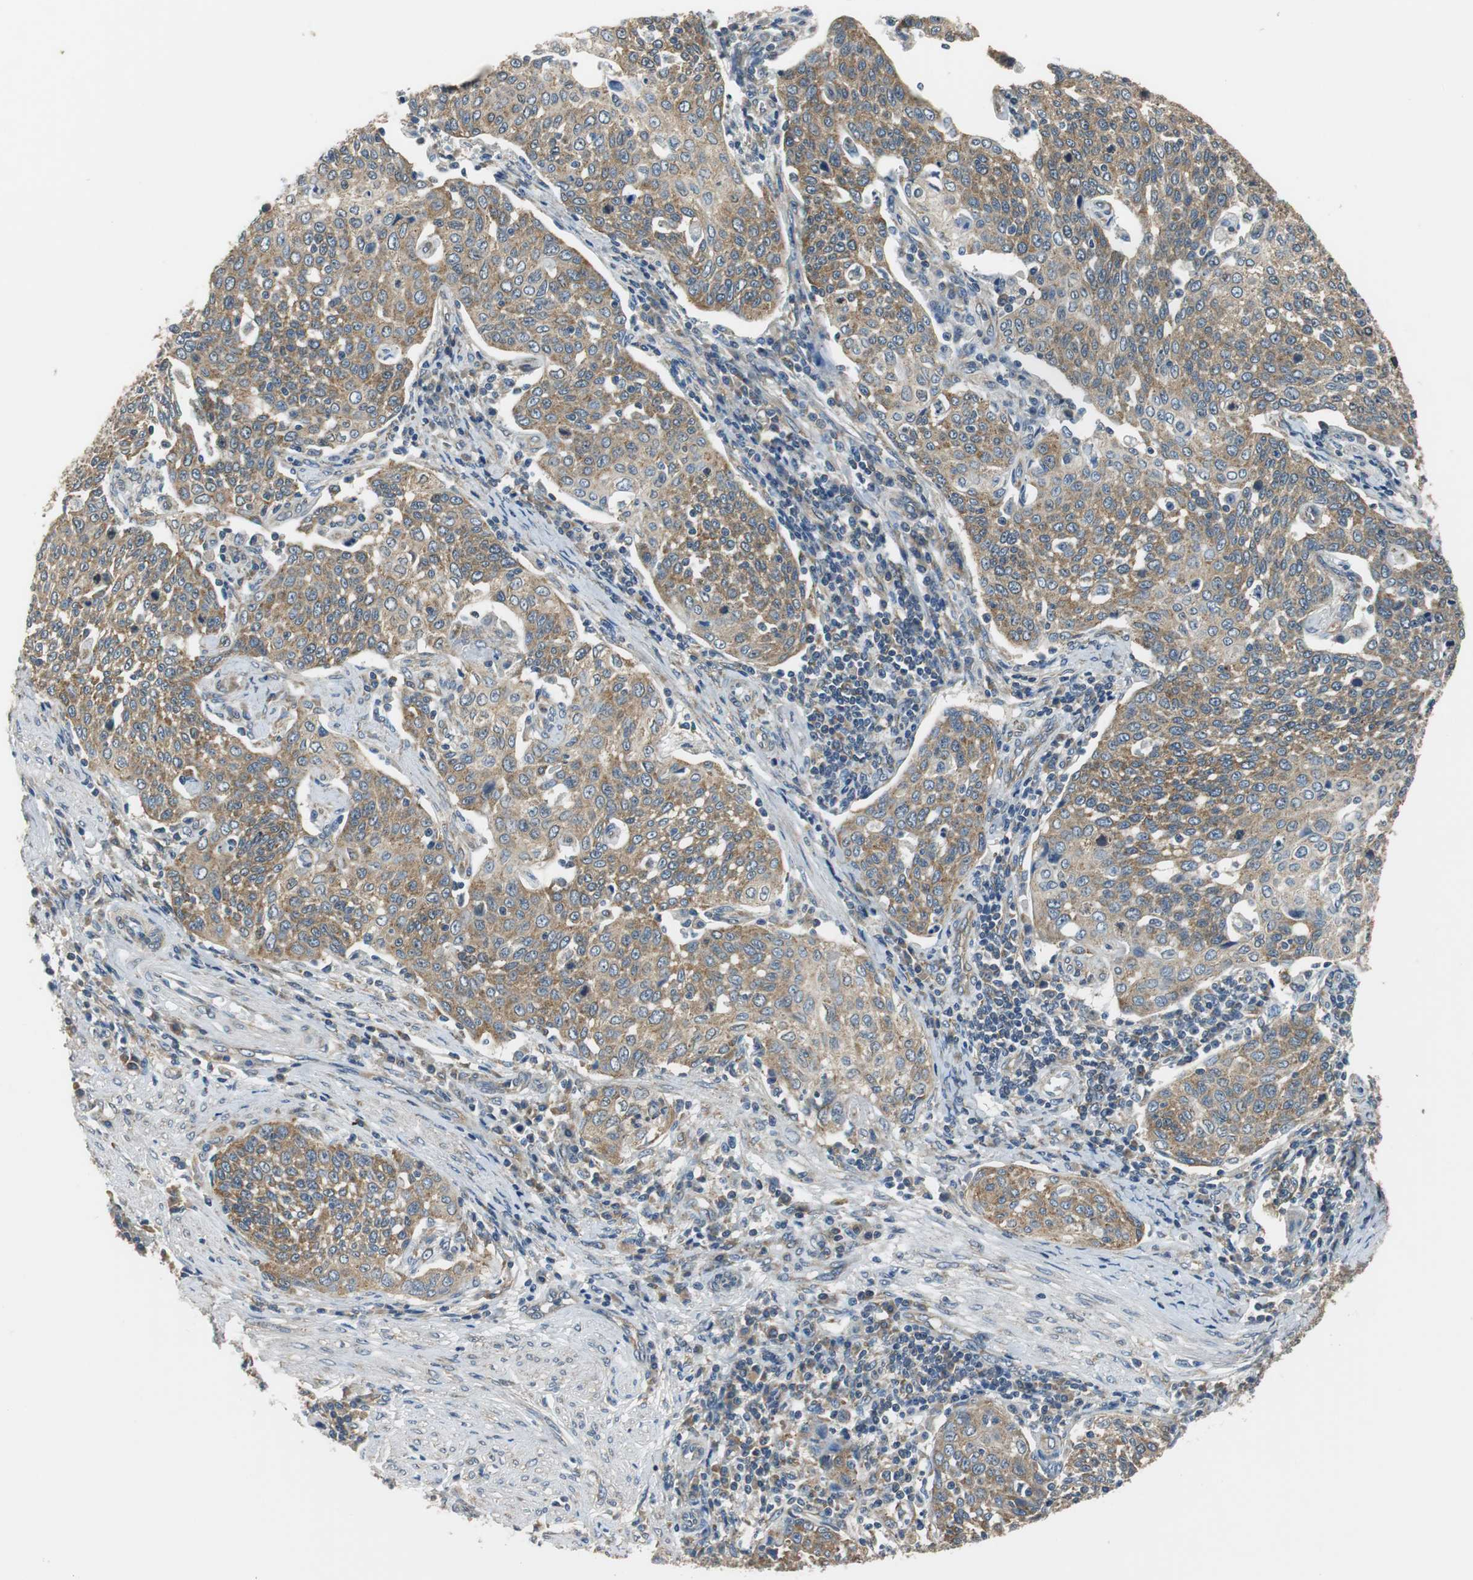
{"staining": {"intensity": "moderate", "quantity": ">75%", "location": "cytoplasmic/membranous"}, "tissue": "cervical cancer", "cell_type": "Tumor cells", "image_type": "cancer", "snomed": [{"axis": "morphology", "description": "Squamous cell carcinoma, NOS"}, {"axis": "topography", "description": "Cervix"}], "caption": "Protein staining reveals moderate cytoplasmic/membranous staining in about >75% of tumor cells in cervical cancer. (Brightfield microscopy of DAB IHC at high magnification).", "gene": "CNOT3", "patient": {"sex": "female", "age": 34}}